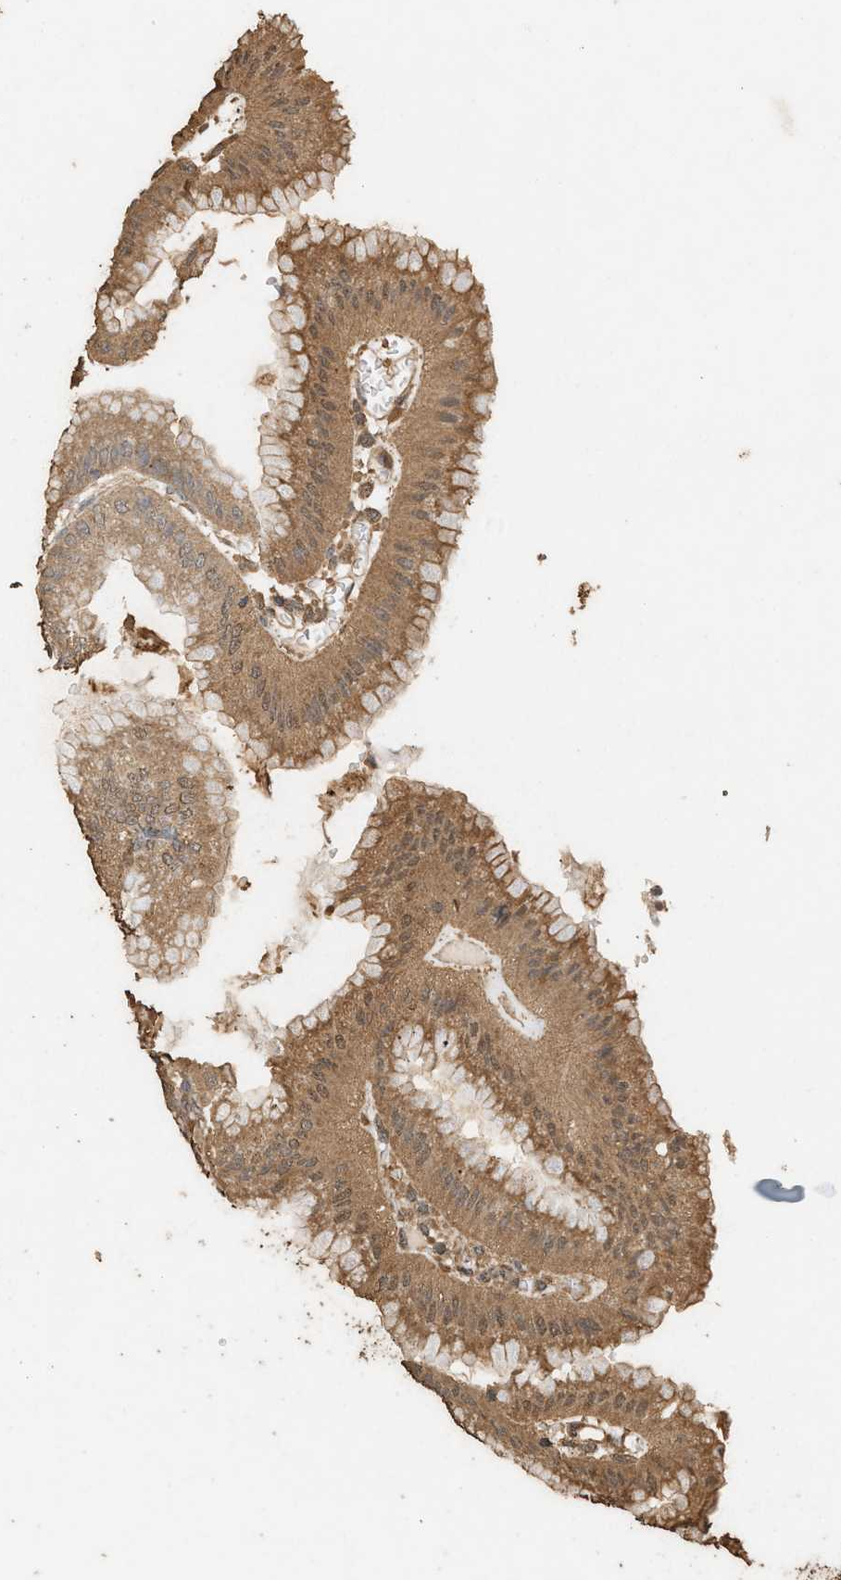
{"staining": {"intensity": "moderate", "quantity": ">75%", "location": "cytoplasmic/membranous"}, "tissue": "stomach", "cell_type": "Glandular cells", "image_type": "normal", "snomed": [{"axis": "morphology", "description": "Normal tissue, NOS"}, {"axis": "topography", "description": "Stomach, lower"}], "caption": "The immunohistochemical stain shows moderate cytoplasmic/membranous expression in glandular cells of normal stomach. (Stains: DAB in brown, nuclei in blue, Microscopy: brightfield microscopy at high magnification).", "gene": "DCAF7", "patient": {"sex": "male", "age": 71}}